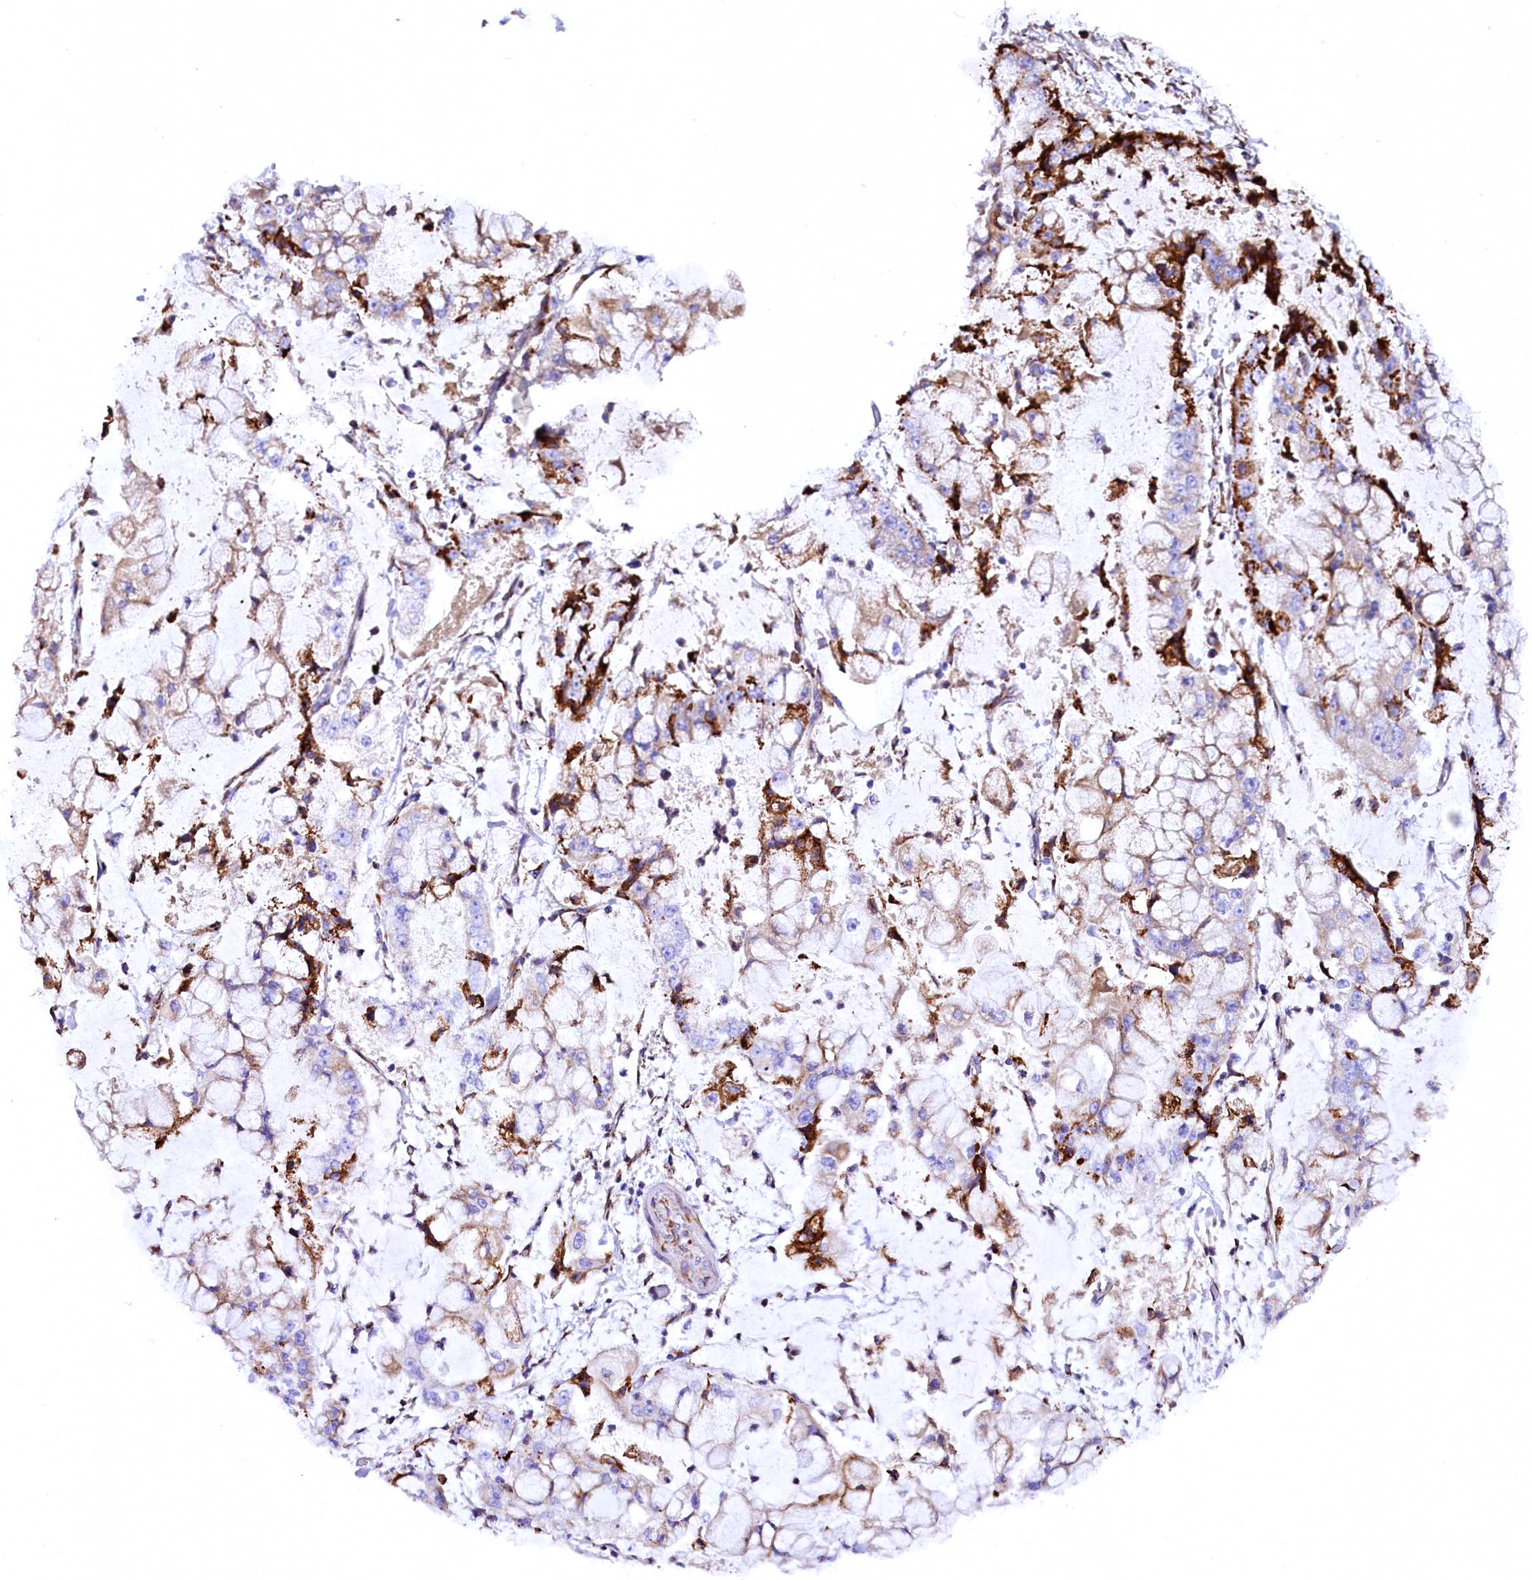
{"staining": {"intensity": "negative", "quantity": "none", "location": "none"}, "tissue": "stomach cancer", "cell_type": "Tumor cells", "image_type": "cancer", "snomed": [{"axis": "morphology", "description": "Adenocarcinoma, NOS"}, {"axis": "topography", "description": "Stomach"}], "caption": "Tumor cells show no significant expression in stomach cancer.", "gene": "CMTR2", "patient": {"sex": "male", "age": 76}}